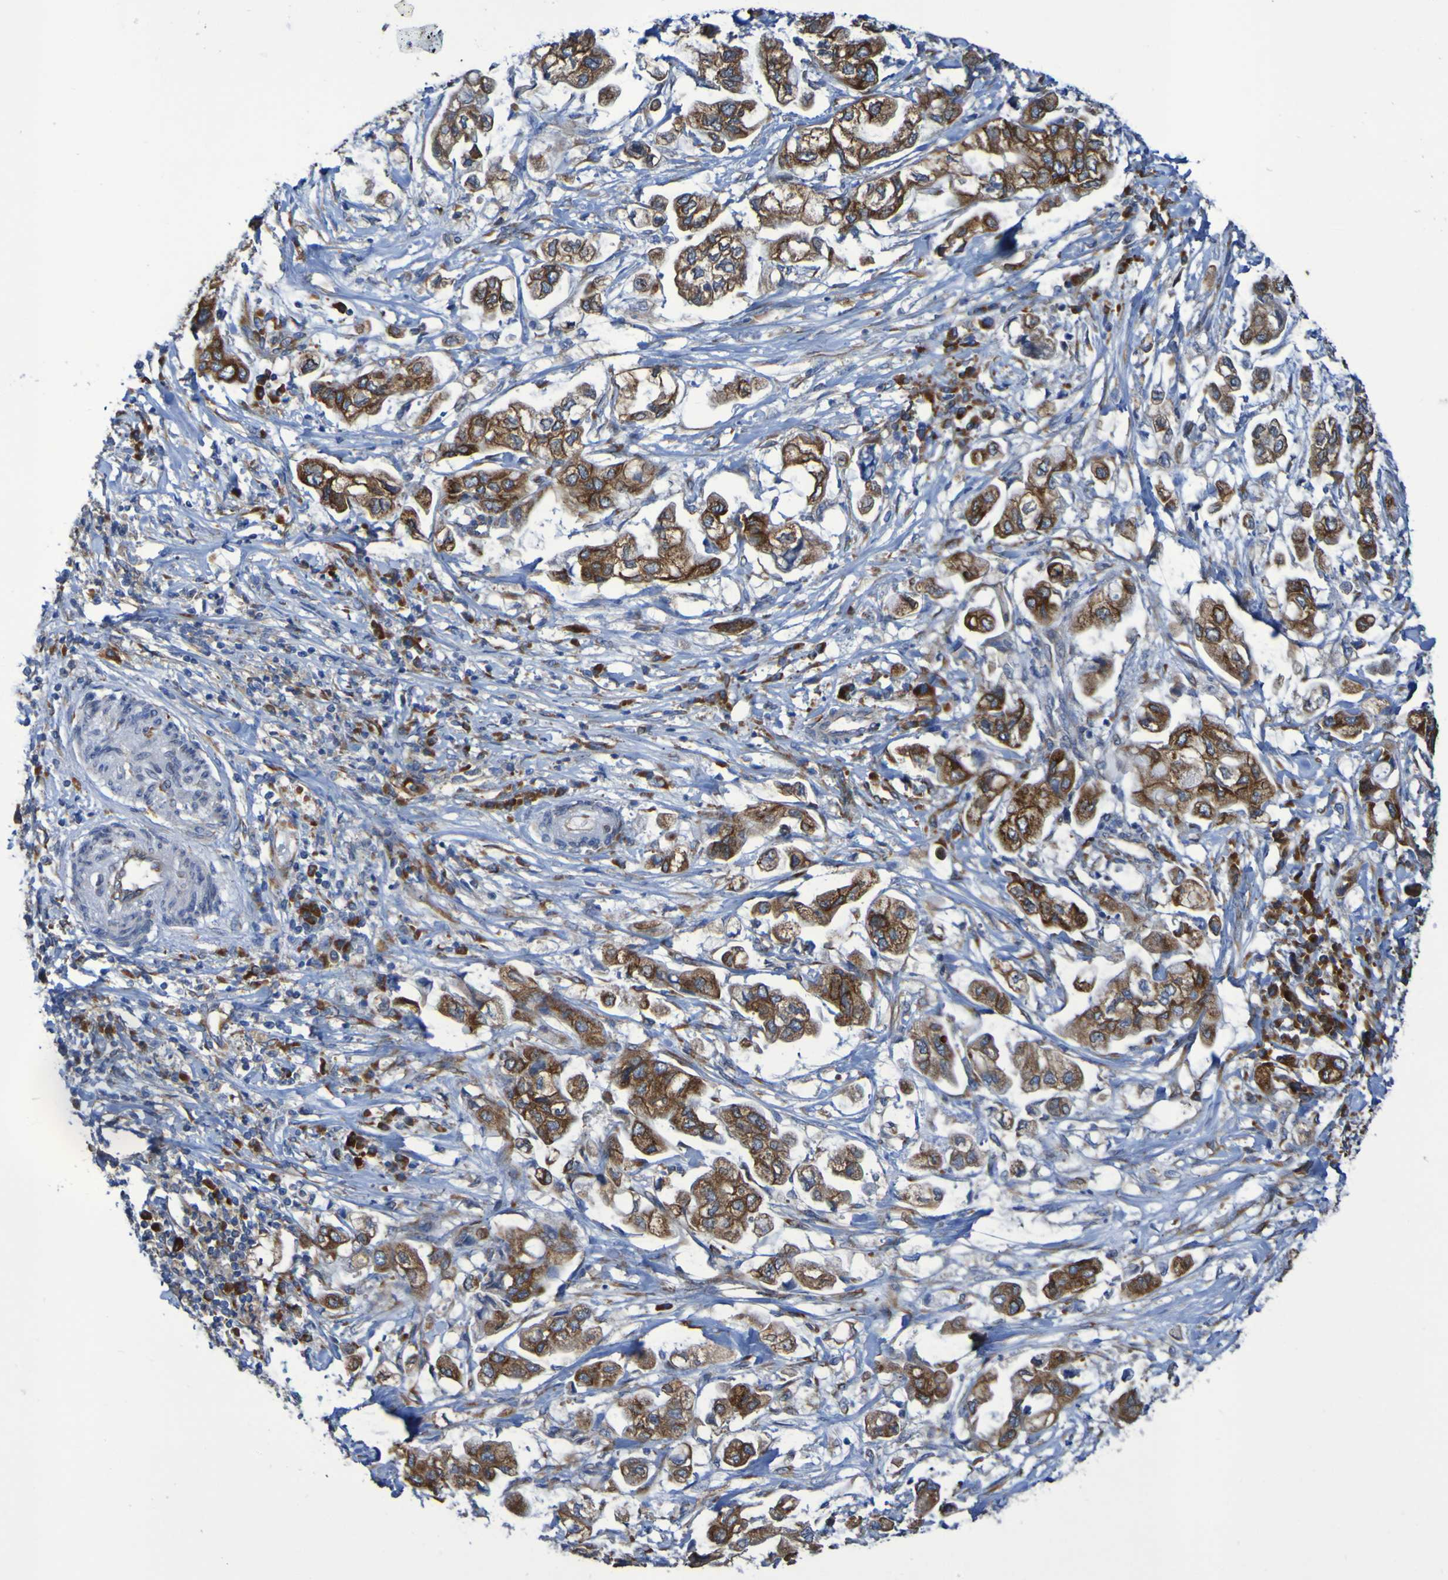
{"staining": {"intensity": "strong", "quantity": ">75%", "location": "cytoplasmic/membranous"}, "tissue": "stomach cancer", "cell_type": "Tumor cells", "image_type": "cancer", "snomed": [{"axis": "morphology", "description": "Adenocarcinoma, NOS"}, {"axis": "topography", "description": "Stomach"}], "caption": "There is high levels of strong cytoplasmic/membranous positivity in tumor cells of stomach adenocarcinoma, as demonstrated by immunohistochemical staining (brown color).", "gene": "FKBP3", "patient": {"sex": "male", "age": 62}}